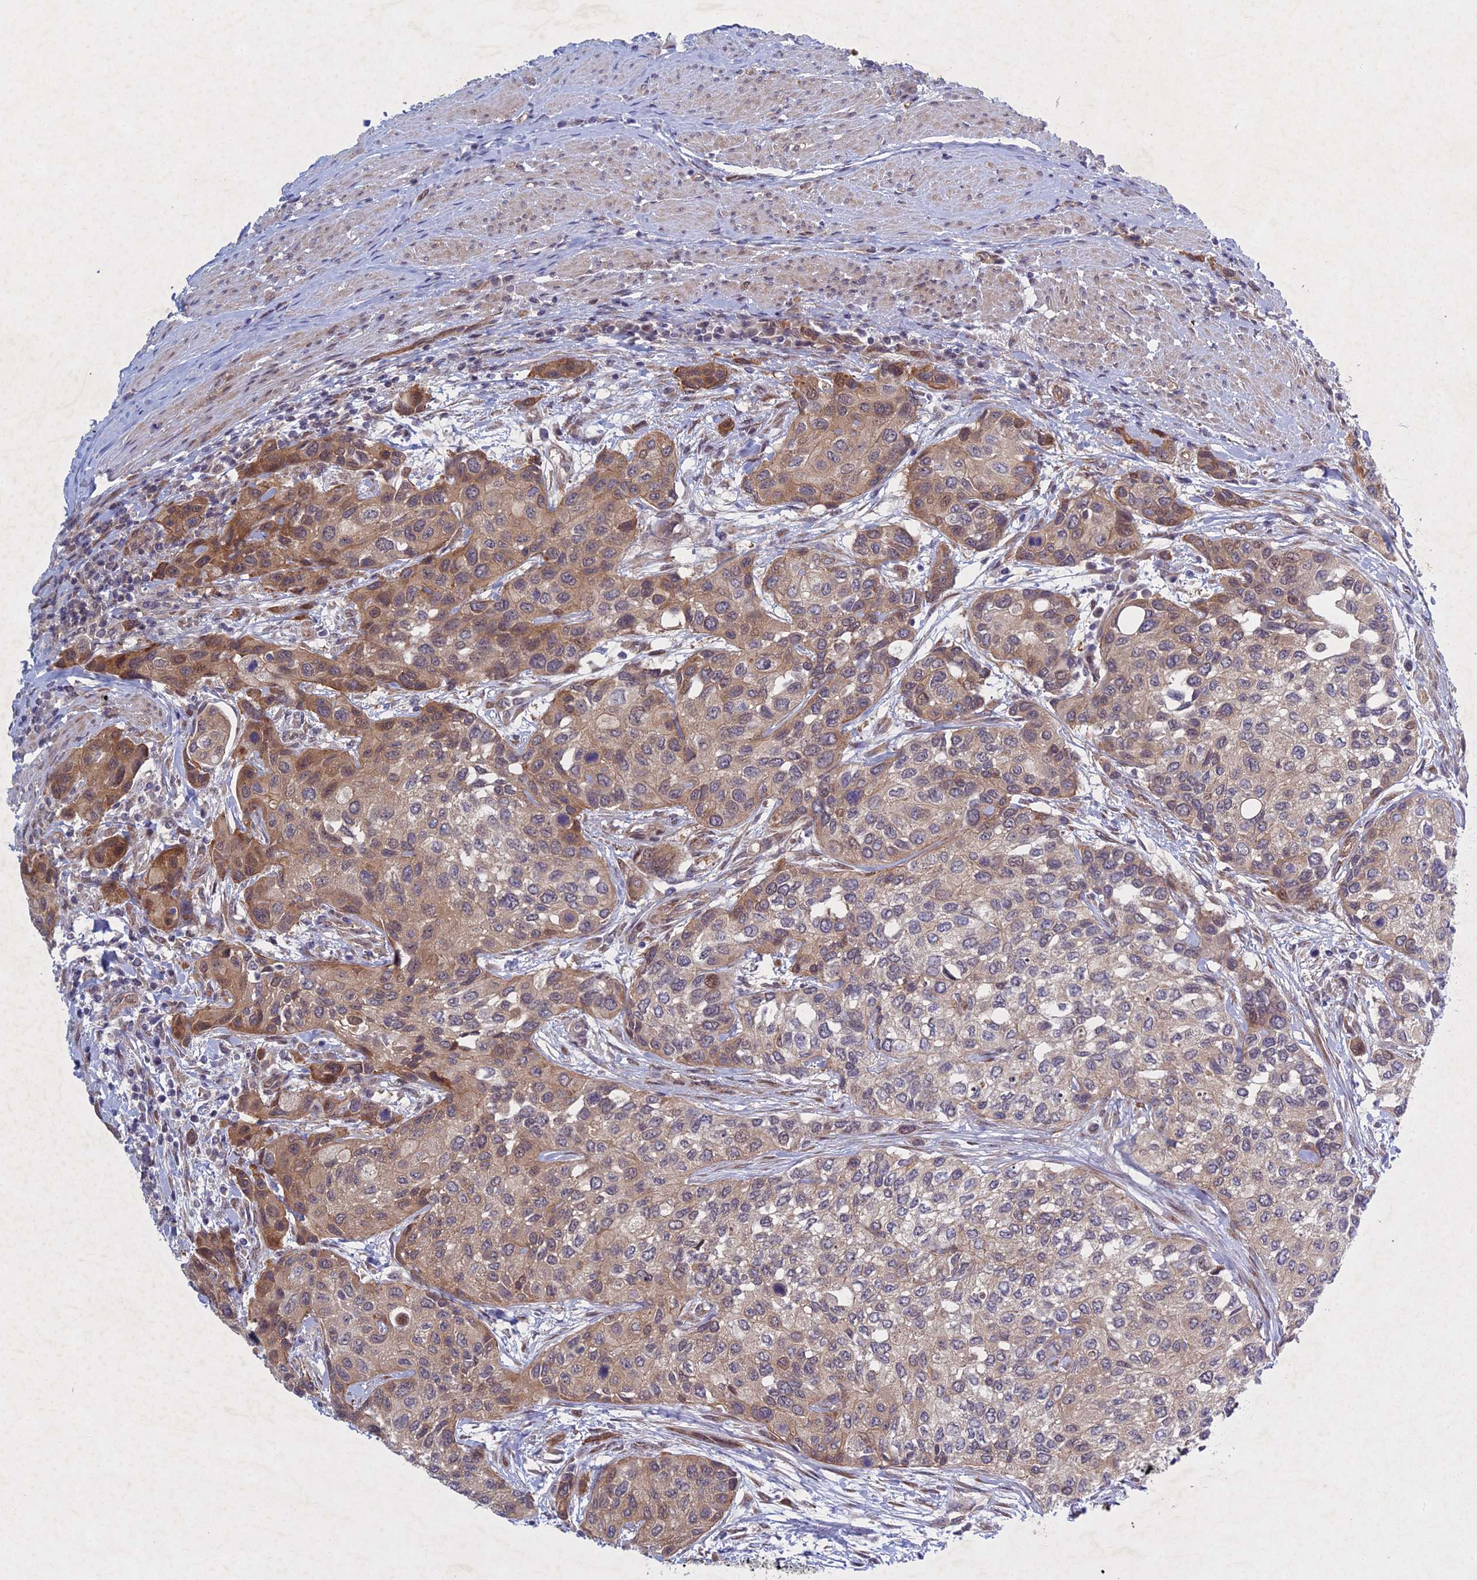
{"staining": {"intensity": "moderate", "quantity": "25%-75%", "location": "cytoplasmic/membranous"}, "tissue": "urothelial cancer", "cell_type": "Tumor cells", "image_type": "cancer", "snomed": [{"axis": "morphology", "description": "Normal tissue, NOS"}, {"axis": "morphology", "description": "Urothelial carcinoma, High grade"}, {"axis": "topography", "description": "Vascular tissue"}, {"axis": "topography", "description": "Urinary bladder"}], "caption": "A brown stain highlights moderate cytoplasmic/membranous staining of a protein in human urothelial cancer tumor cells.", "gene": "PTHLH", "patient": {"sex": "female", "age": 56}}